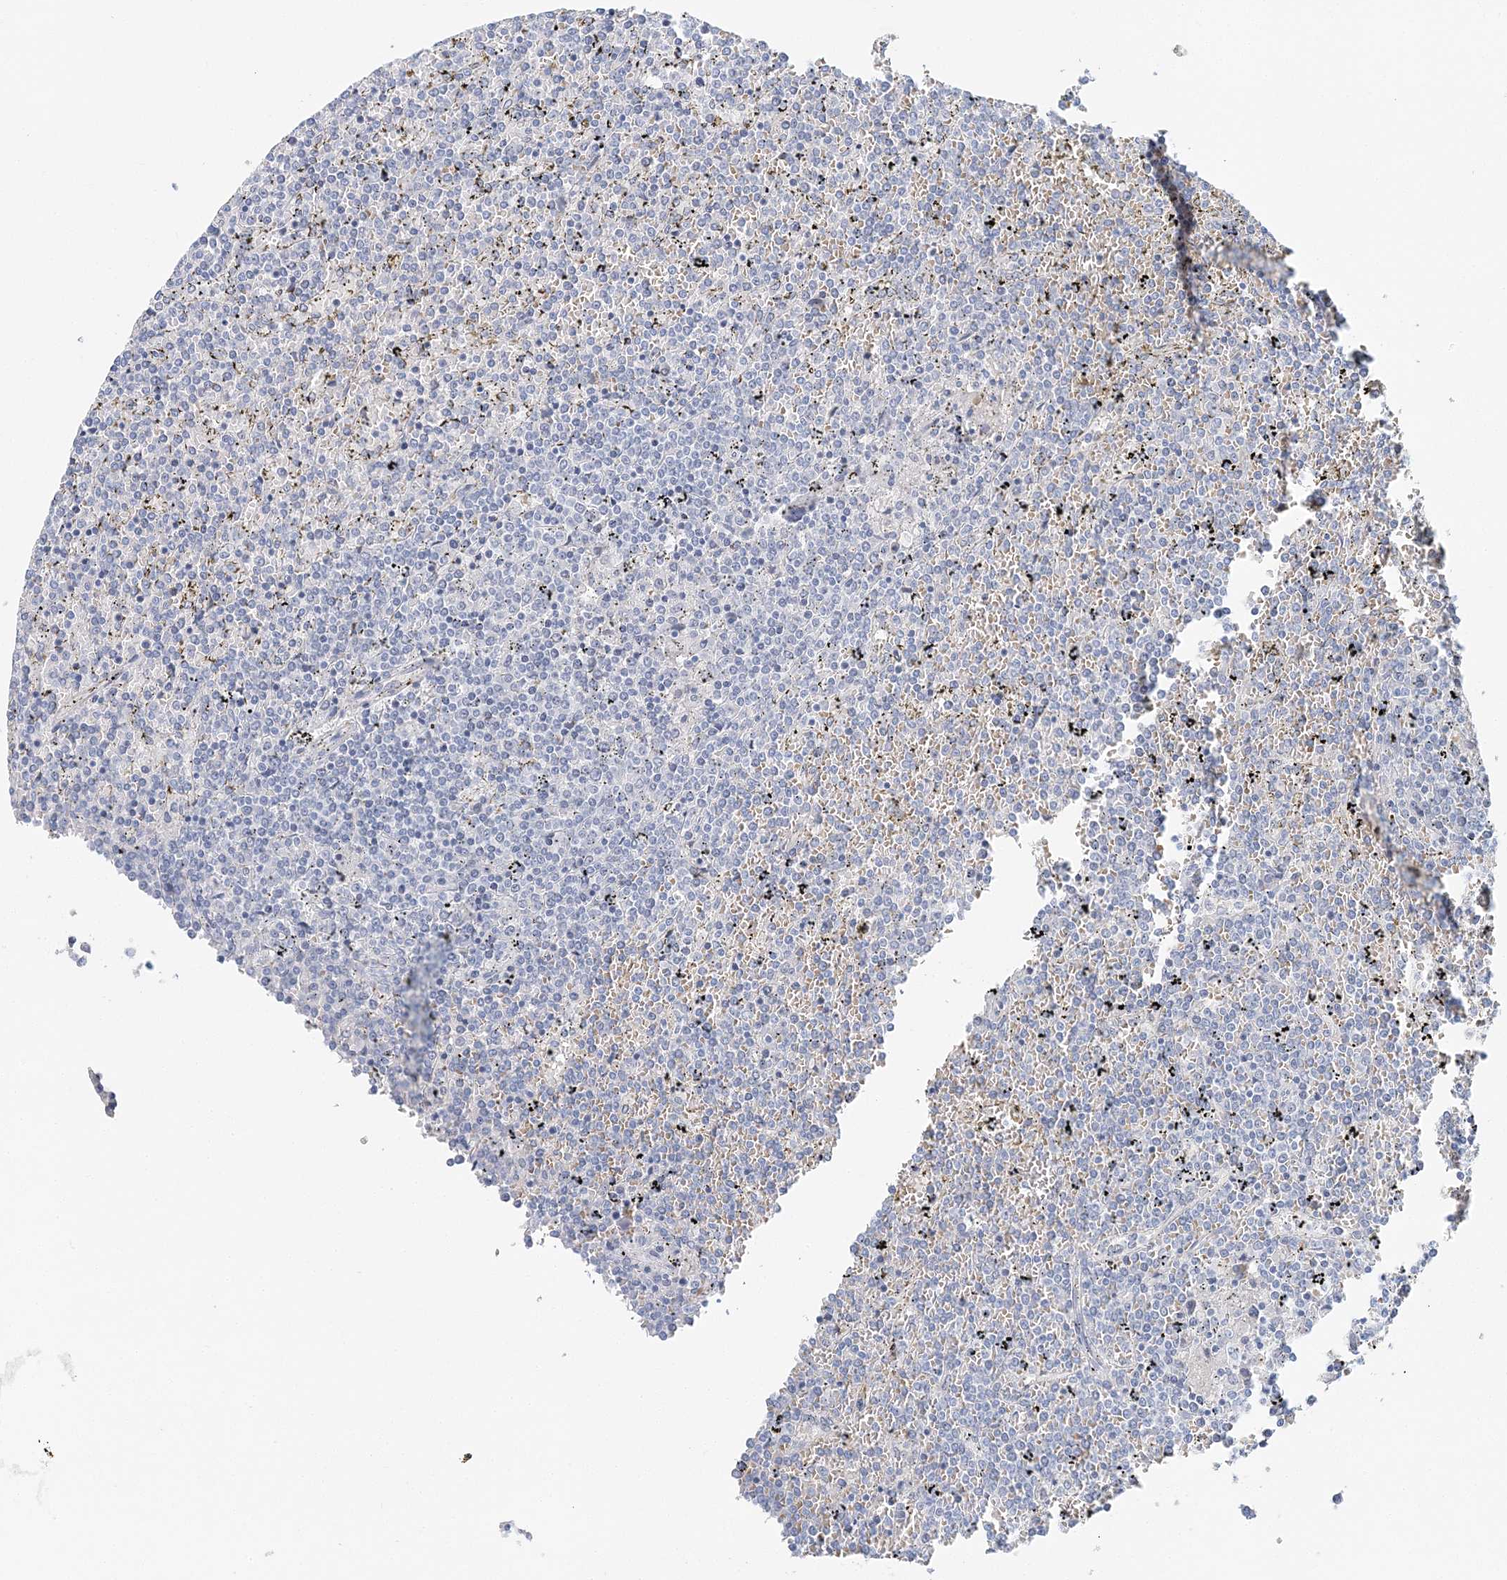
{"staining": {"intensity": "negative", "quantity": "none", "location": "none"}, "tissue": "lymphoma", "cell_type": "Tumor cells", "image_type": "cancer", "snomed": [{"axis": "morphology", "description": "Malignant lymphoma, non-Hodgkin's type, Low grade"}, {"axis": "topography", "description": "Spleen"}], "caption": "Tumor cells show no significant protein expression in lymphoma.", "gene": "VILL", "patient": {"sex": "female", "age": 19}}